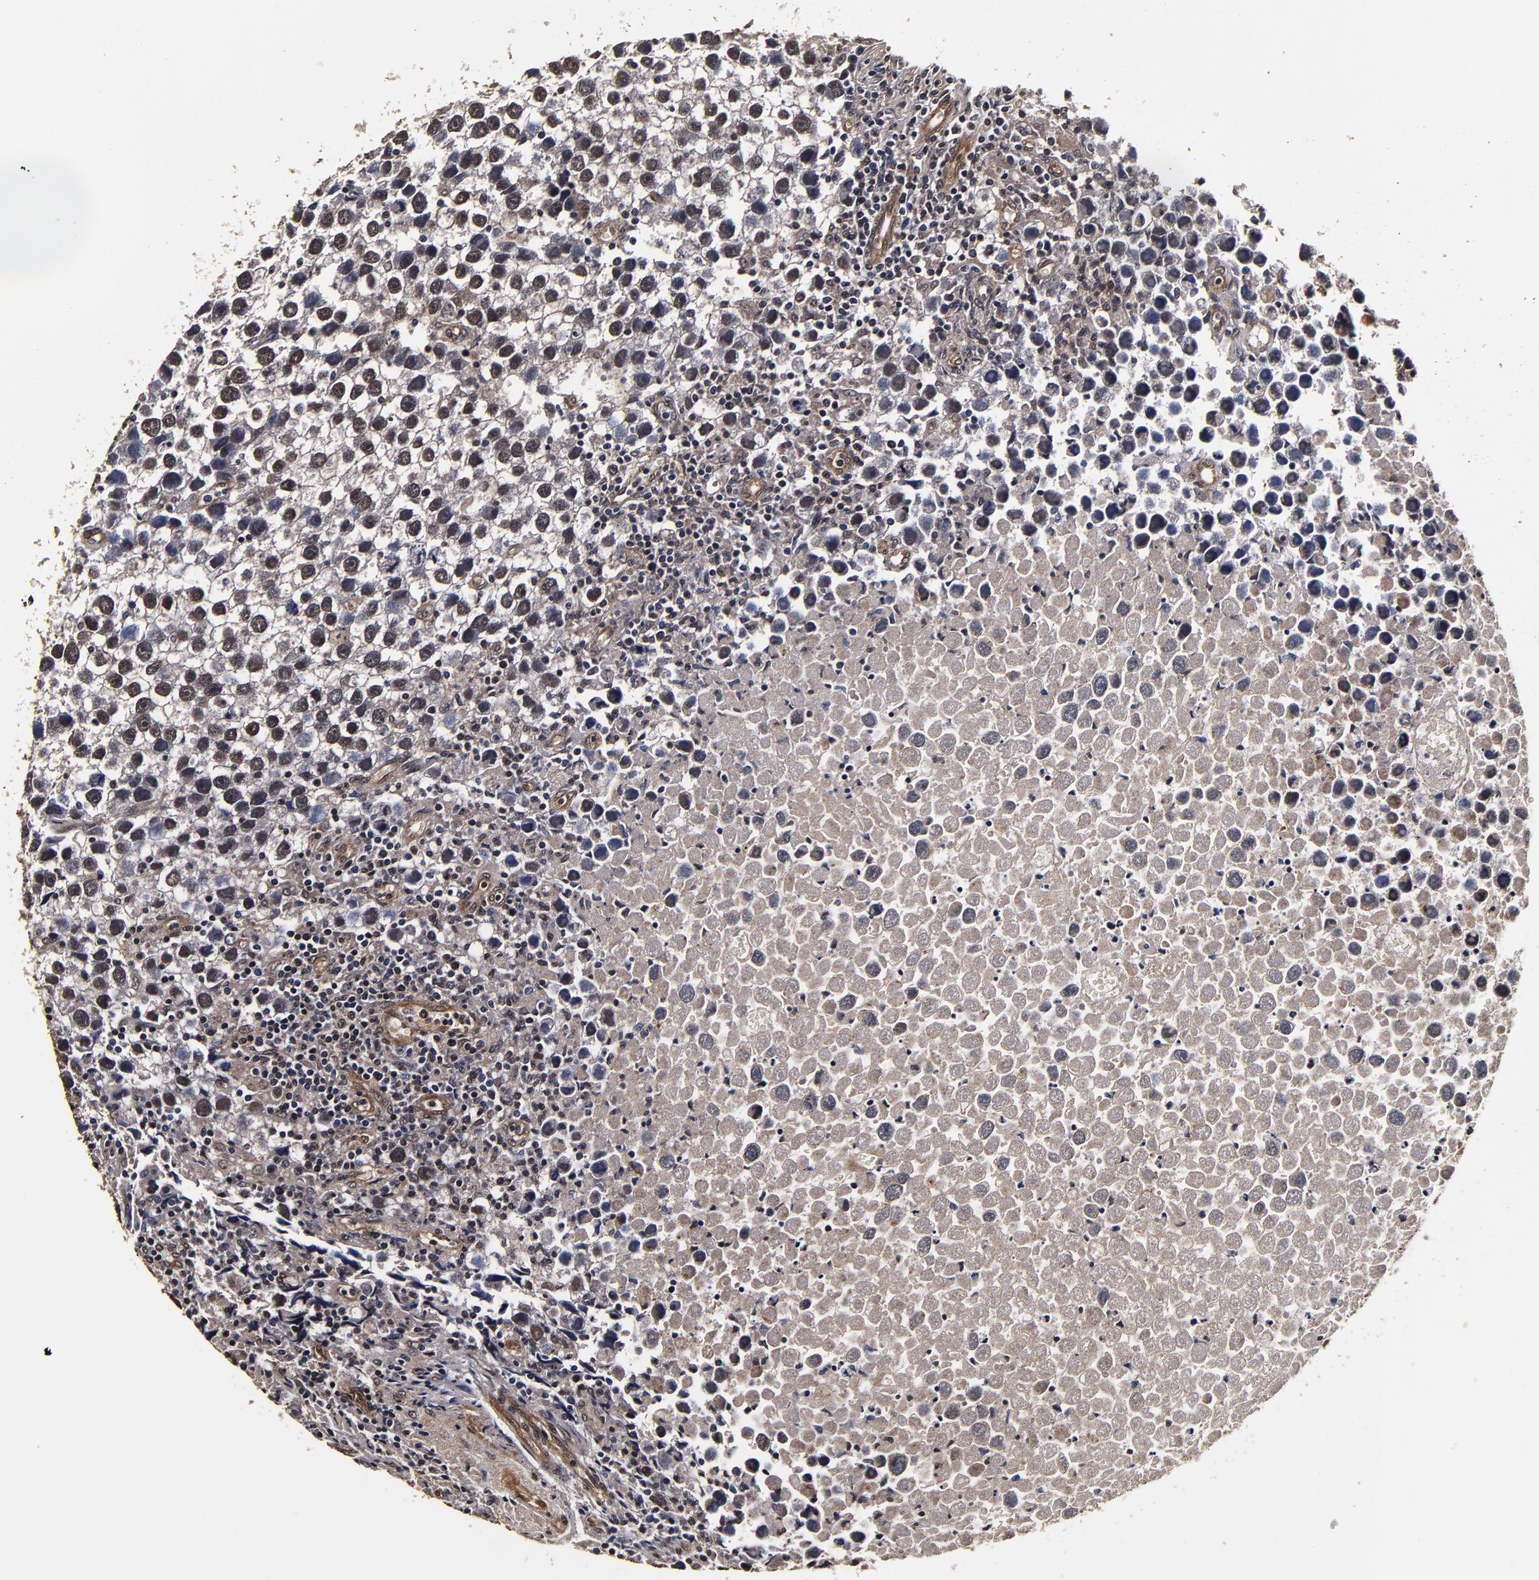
{"staining": {"intensity": "moderate", "quantity": "25%-75%", "location": "cytoplasmic/membranous,nuclear"}, "tissue": "testis cancer", "cell_type": "Tumor cells", "image_type": "cancer", "snomed": [{"axis": "morphology", "description": "Seminoma, NOS"}, {"axis": "topography", "description": "Testis"}], "caption": "Tumor cells demonstrate moderate cytoplasmic/membranous and nuclear positivity in about 25%-75% of cells in testis cancer (seminoma). (brown staining indicates protein expression, while blue staining denotes nuclei).", "gene": "MMP15", "patient": {"sex": "male", "age": 43}}